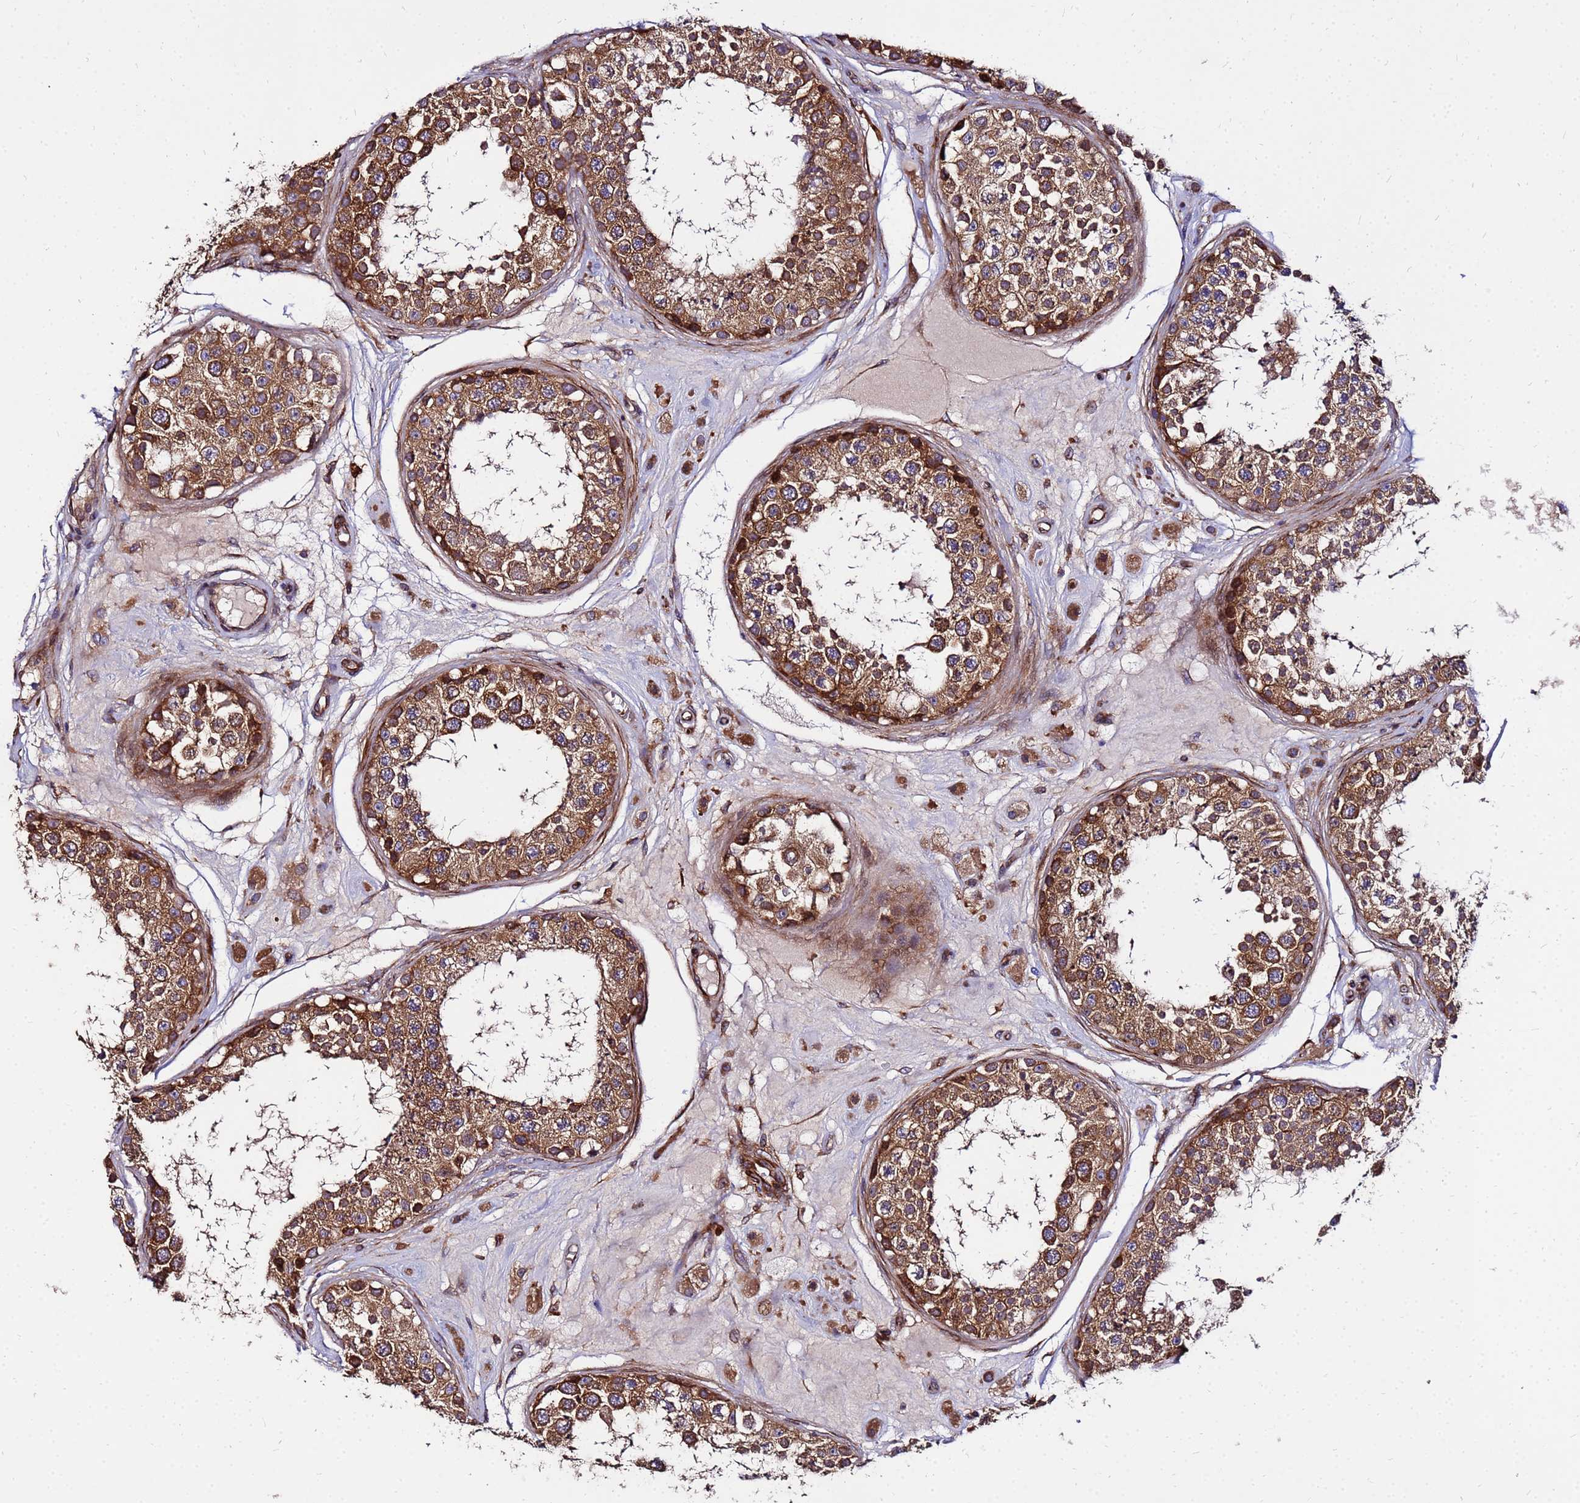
{"staining": {"intensity": "strong", "quantity": ">75%", "location": "cytoplasmic/membranous"}, "tissue": "testis", "cell_type": "Cells in seminiferous ducts", "image_type": "normal", "snomed": [{"axis": "morphology", "description": "Normal tissue, NOS"}, {"axis": "topography", "description": "Testis"}], "caption": "Protein expression analysis of unremarkable human testis reveals strong cytoplasmic/membranous expression in approximately >75% of cells in seminiferous ducts. (DAB (3,3'-diaminobenzidine) = brown stain, brightfield microscopy at high magnification).", "gene": "WWC2", "patient": {"sex": "male", "age": 25}}